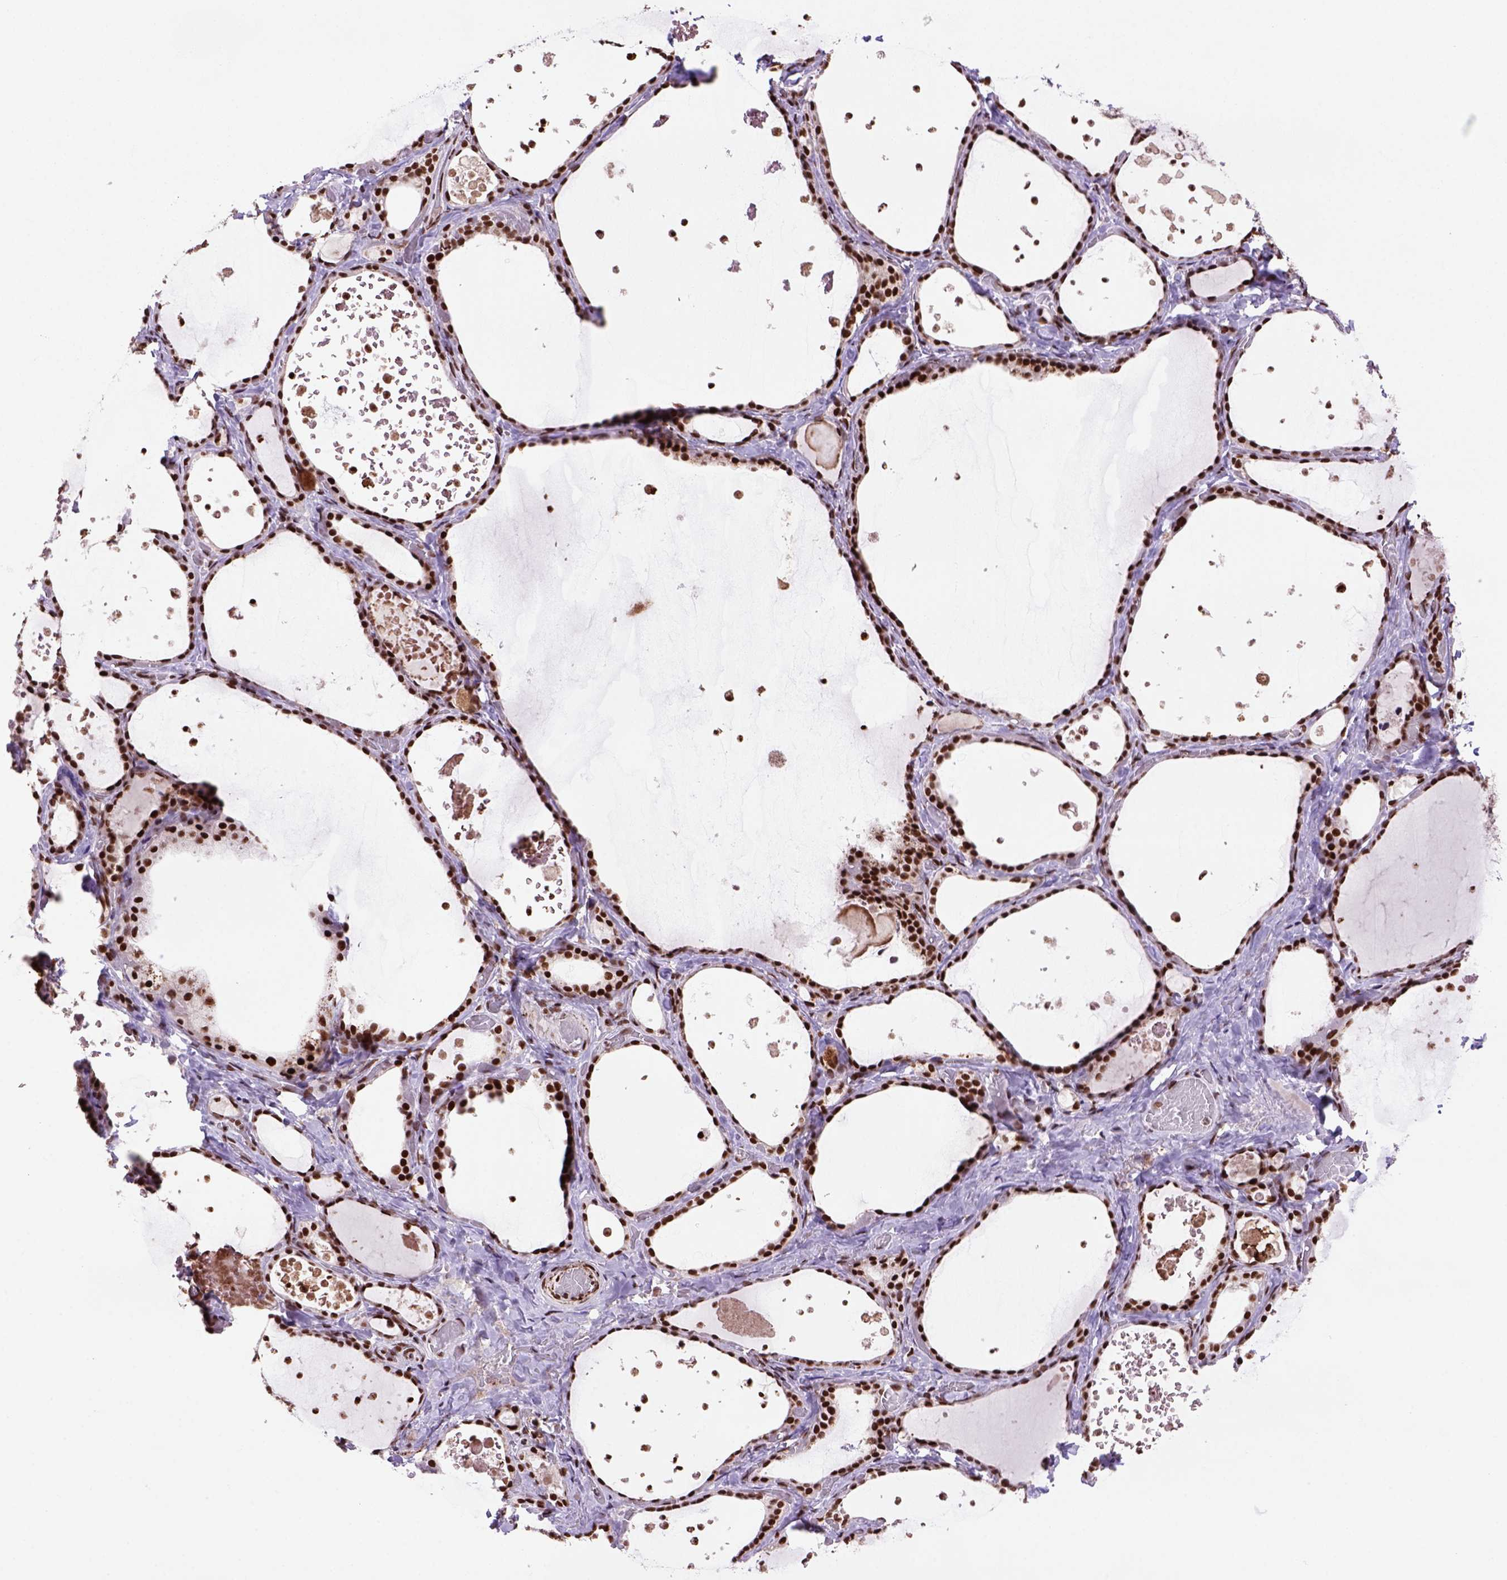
{"staining": {"intensity": "strong", "quantity": ">75%", "location": "nuclear"}, "tissue": "thyroid gland", "cell_type": "Glandular cells", "image_type": "normal", "snomed": [{"axis": "morphology", "description": "Normal tissue, NOS"}, {"axis": "topography", "description": "Thyroid gland"}], "caption": "The histopathology image shows staining of normal thyroid gland, revealing strong nuclear protein expression (brown color) within glandular cells.", "gene": "NSMCE2", "patient": {"sex": "female", "age": 56}}